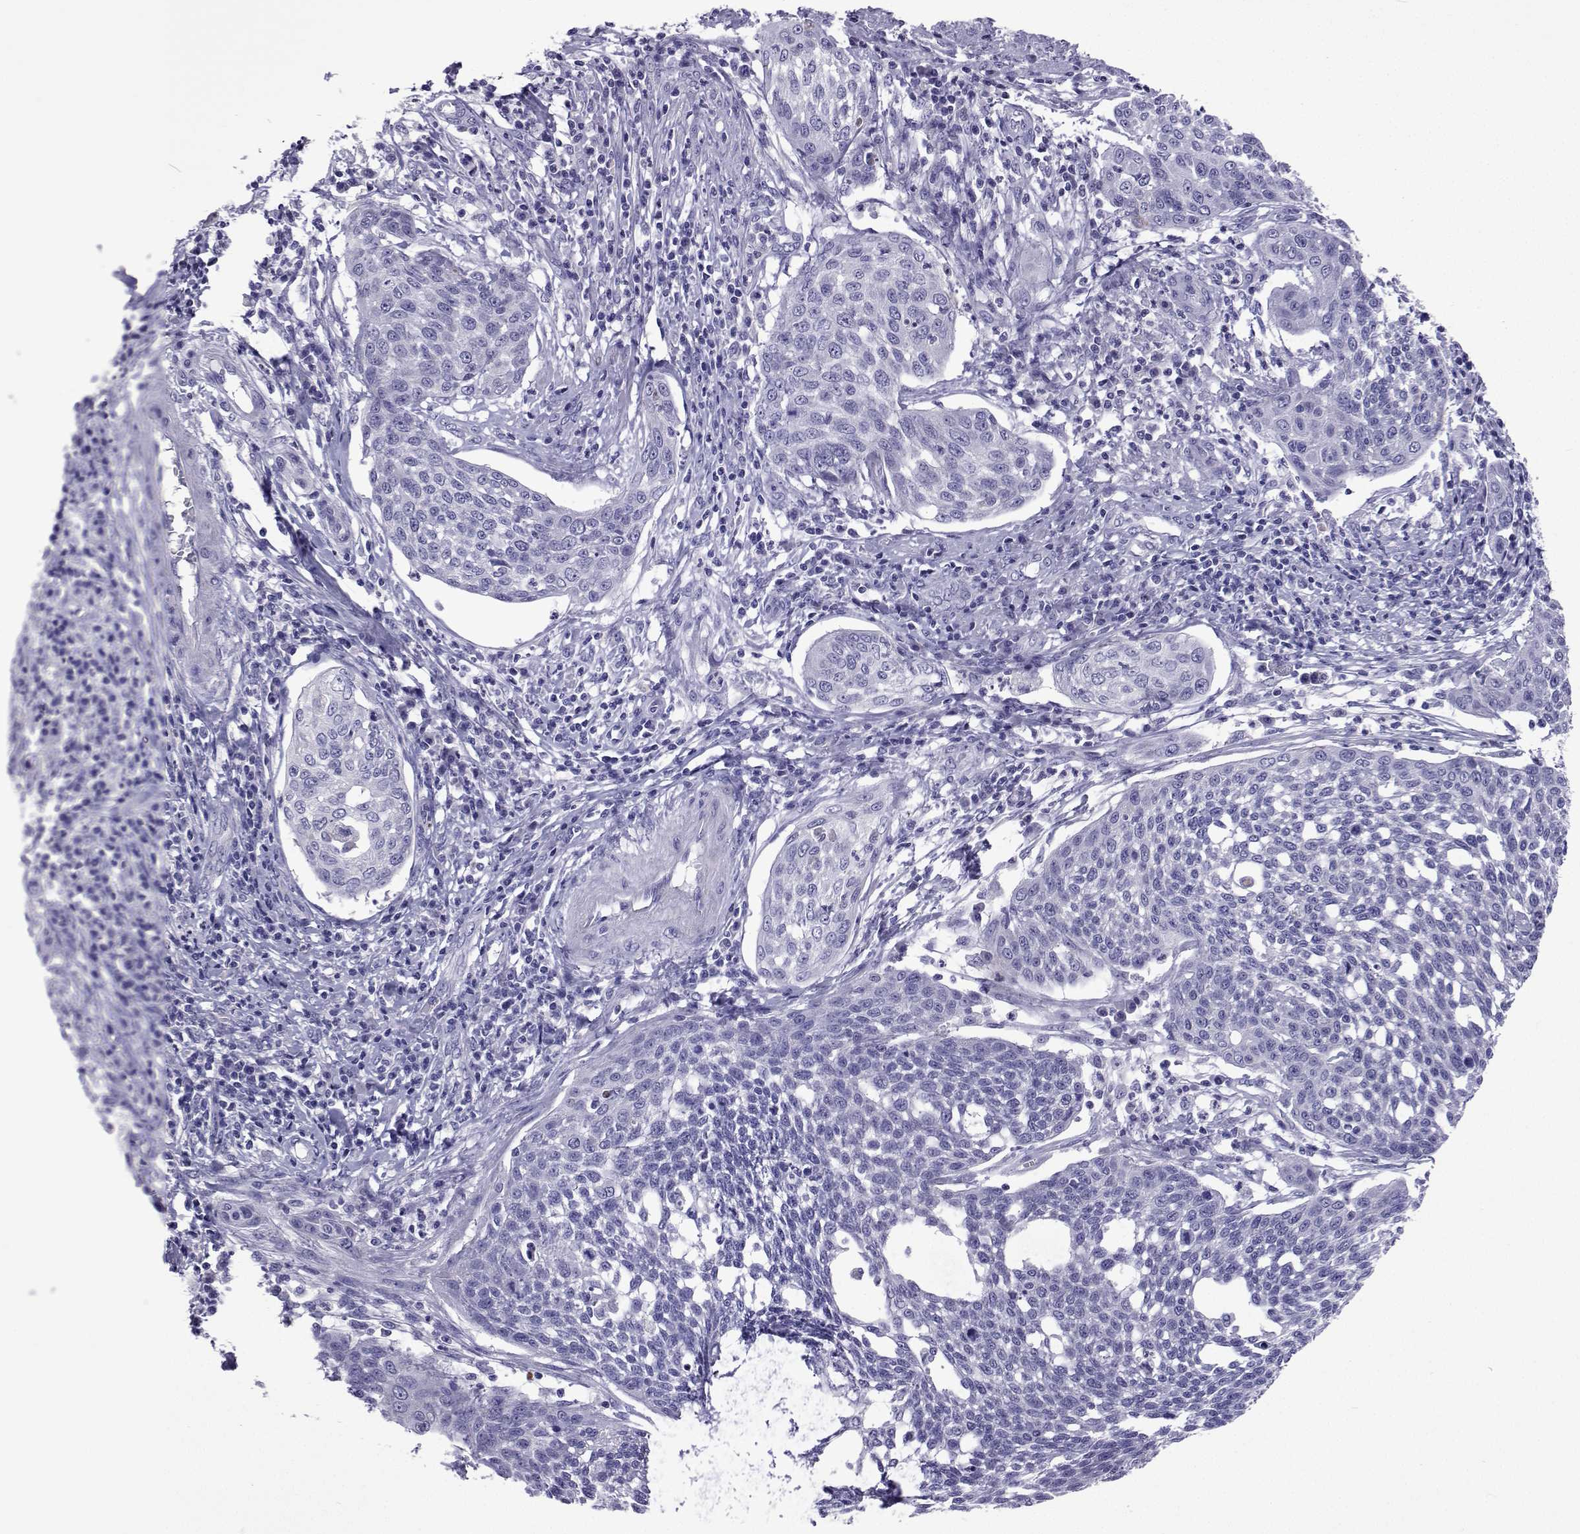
{"staining": {"intensity": "negative", "quantity": "none", "location": "none"}, "tissue": "cervical cancer", "cell_type": "Tumor cells", "image_type": "cancer", "snomed": [{"axis": "morphology", "description": "Squamous cell carcinoma, NOS"}, {"axis": "topography", "description": "Cervix"}], "caption": "IHC of human cervical cancer shows no positivity in tumor cells. (Stains: DAB (3,3'-diaminobenzidine) immunohistochemistry with hematoxylin counter stain, Microscopy: brightfield microscopy at high magnification).", "gene": "UMODL1", "patient": {"sex": "female", "age": 34}}